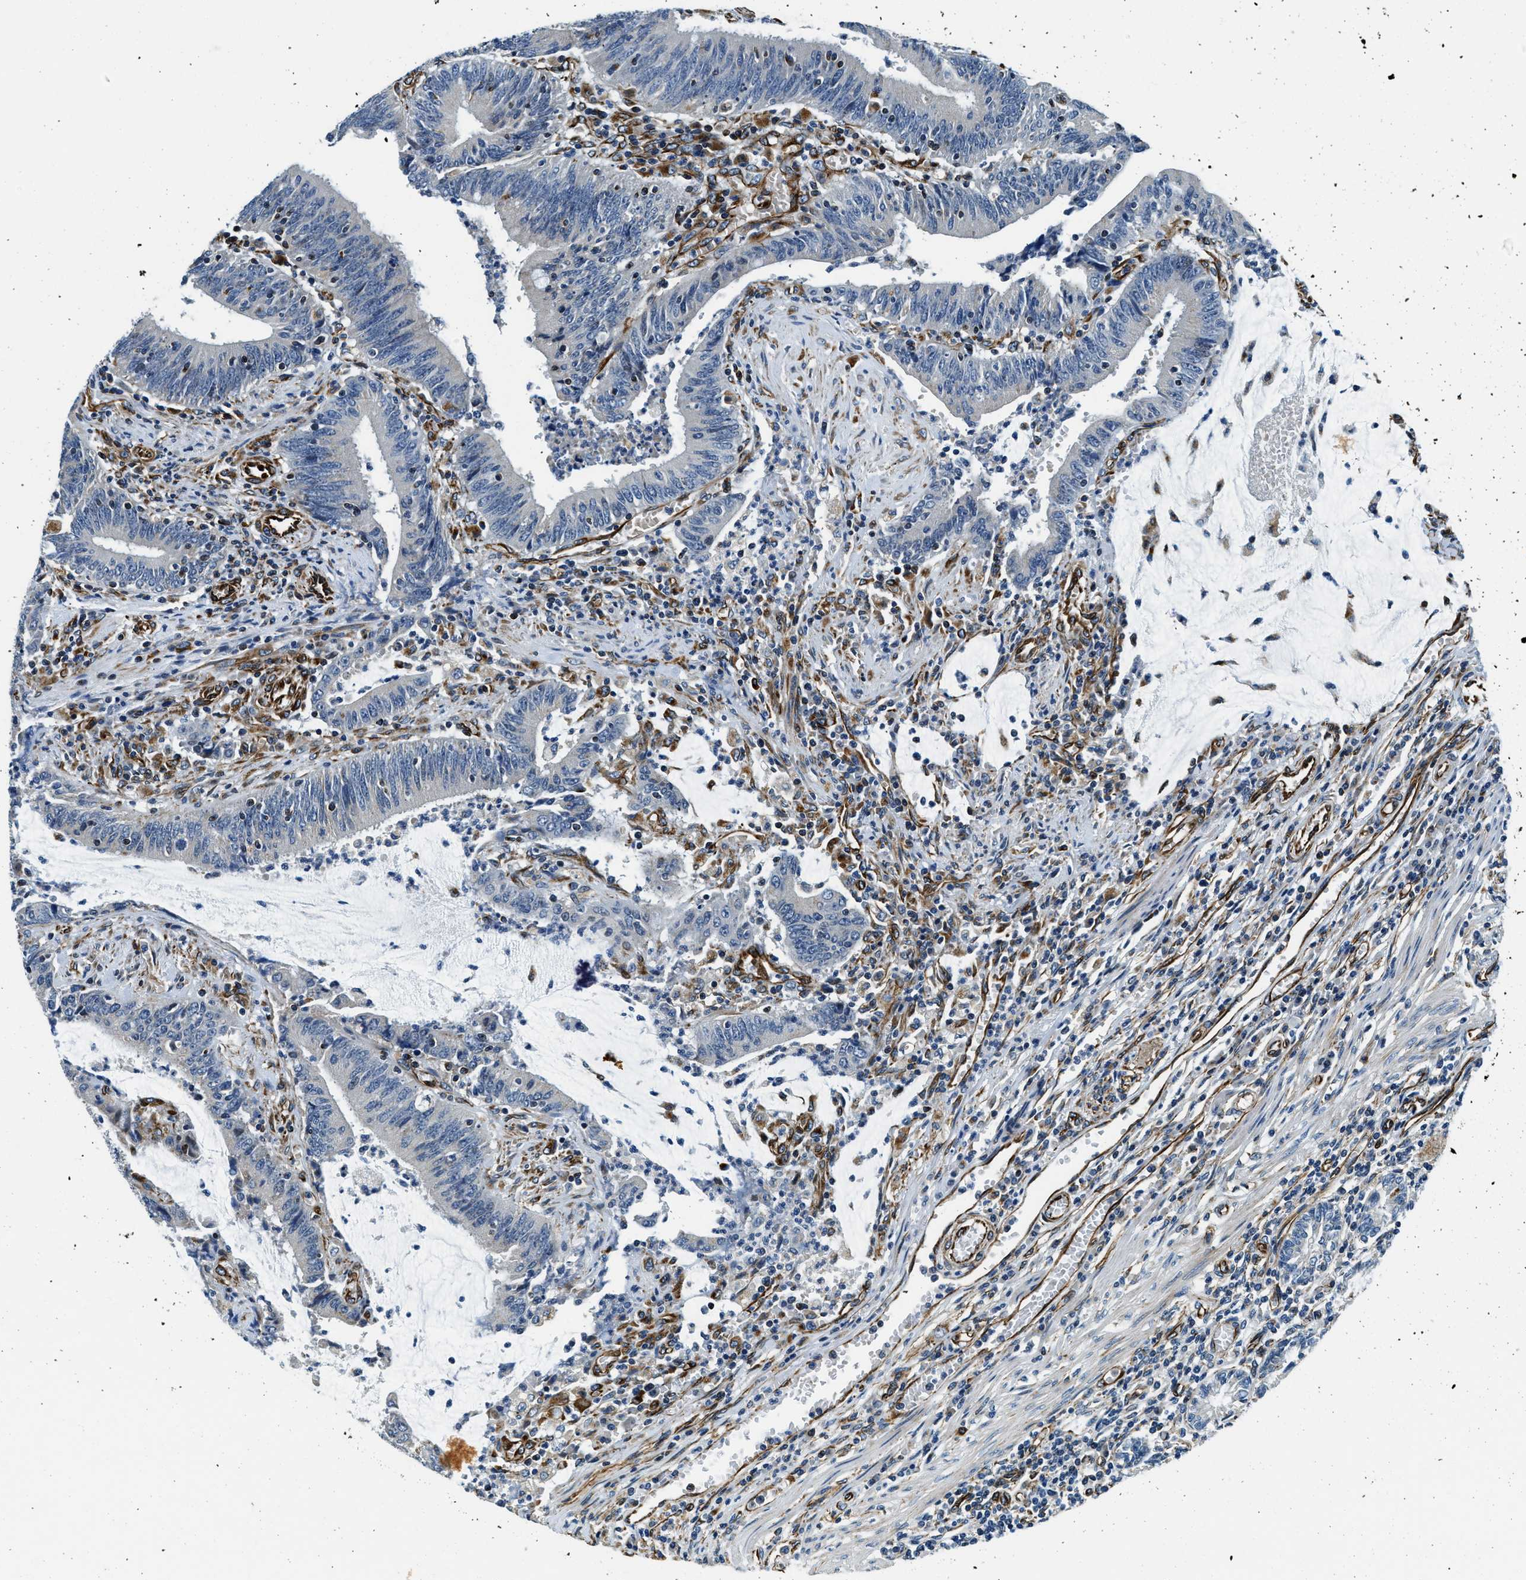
{"staining": {"intensity": "negative", "quantity": "none", "location": "none"}, "tissue": "colorectal cancer", "cell_type": "Tumor cells", "image_type": "cancer", "snomed": [{"axis": "morphology", "description": "Normal tissue, NOS"}, {"axis": "morphology", "description": "Adenocarcinoma, NOS"}, {"axis": "topography", "description": "Rectum"}], "caption": "DAB (3,3'-diaminobenzidine) immunohistochemical staining of human colorectal adenocarcinoma displays no significant expression in tumor cells. (DAB (3,3'-diaminobenzidine) IHC, high magnification).", "gene": "GNS", "patient": {"sex": "female", "age": 66}}